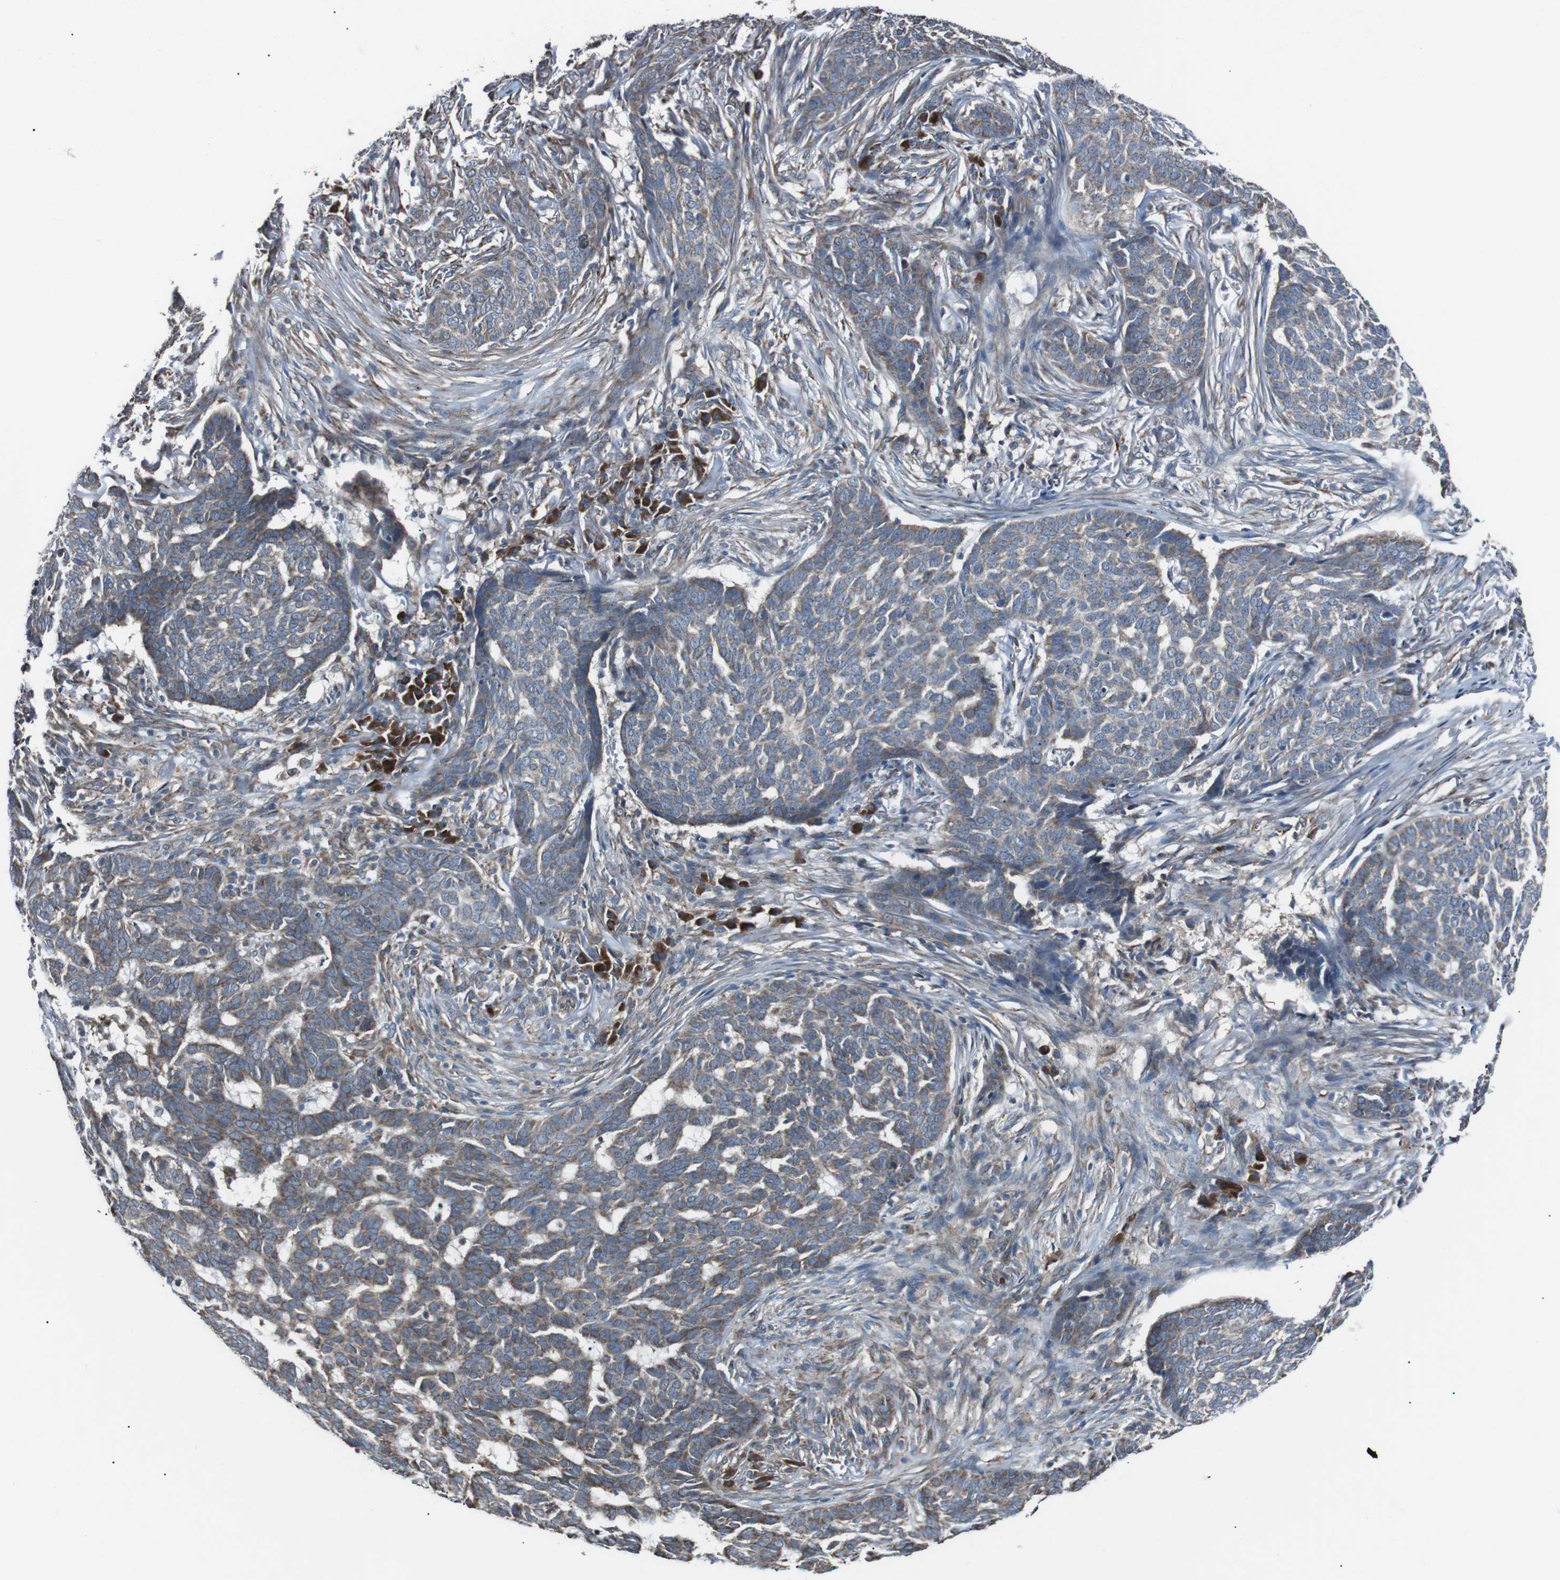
{"staining": {"intensity": "weak", "quantity": "25%-75%", "location": "cytoplasmic/membranous"}, "tissue": "skin cancer", "cell_type": "Tumor cells", "image_type": "cancer", "snomed": [{"axis": "morphology", "description": "Basal cell carcinoma"}, {"axis": "topography", "description": "Skin"}], "caption": "Immunohistochemistry (IHC) (DAB (3,3'-diaminobenzidine)) staining of human basal cell carcinoma (skin) exhibits weak cytoplasmic/membranous protein positivity in about 25%-75% of tumor cells.", "gene": "CISD2", "patient": {"sex": "male", "age": 85}}